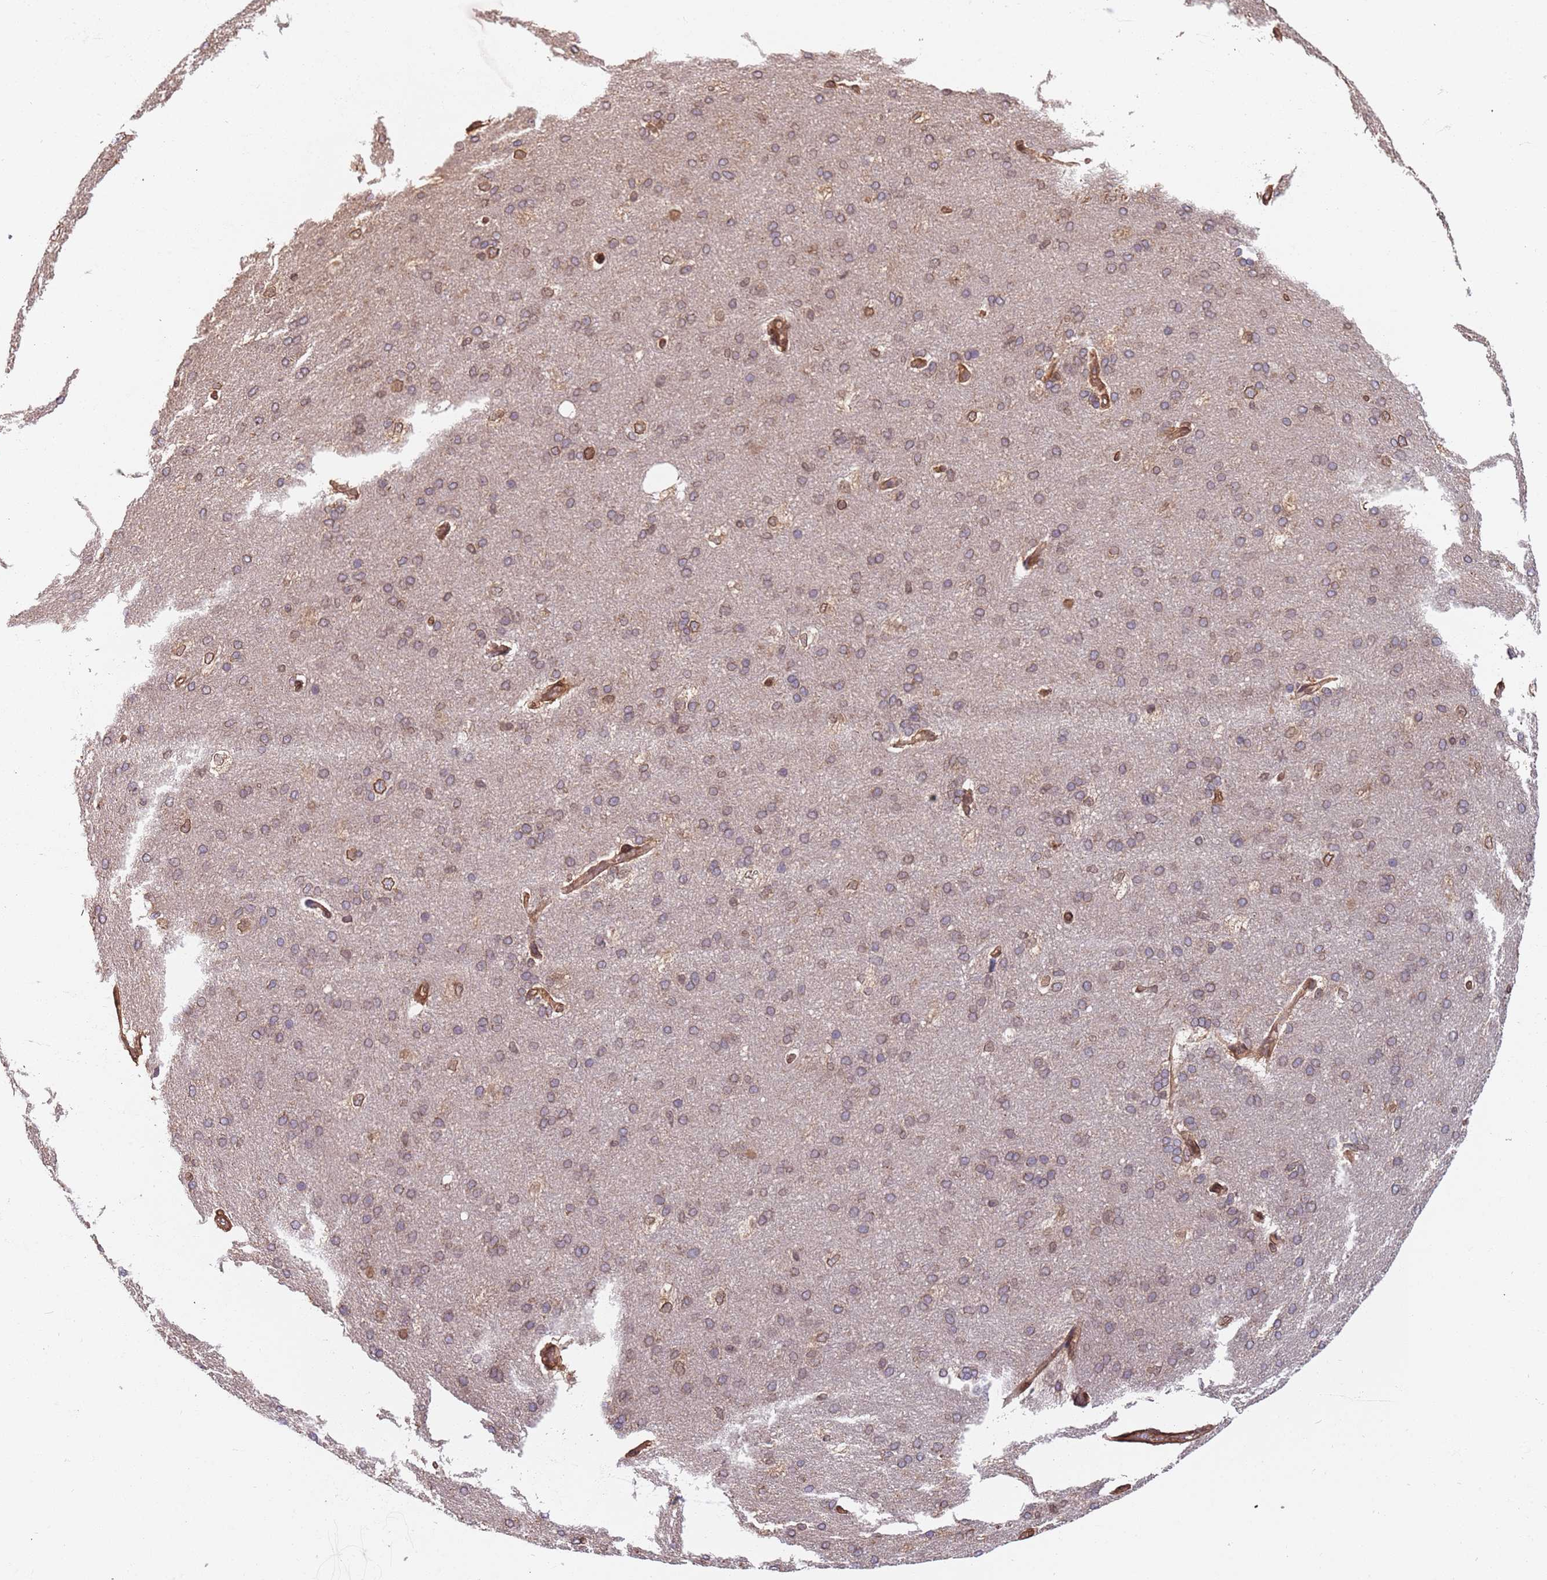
{"staining": {"intensity": "moderate", "quantity": ">75%", "location": "cytoplasmic/membranous,nuclear"}, "tissue": "cerebral cortex", "cell_type": "Endothelial cells", "image_type": "normal", "snomed": [{"axis": "morphology", "description": "Normal tissue, NOS"}, {"axis": "topography", "description": "Cerebral cortex"}], "caption": "Brown immunohistochemical staining in normal human cerebral cortex shows moderate cytoplasmic/membranous,nuclear positivity in about >75% of endothelial cells.", "gene": "SDCCAG8", "patient": {"sex": "male", "age": 62}}